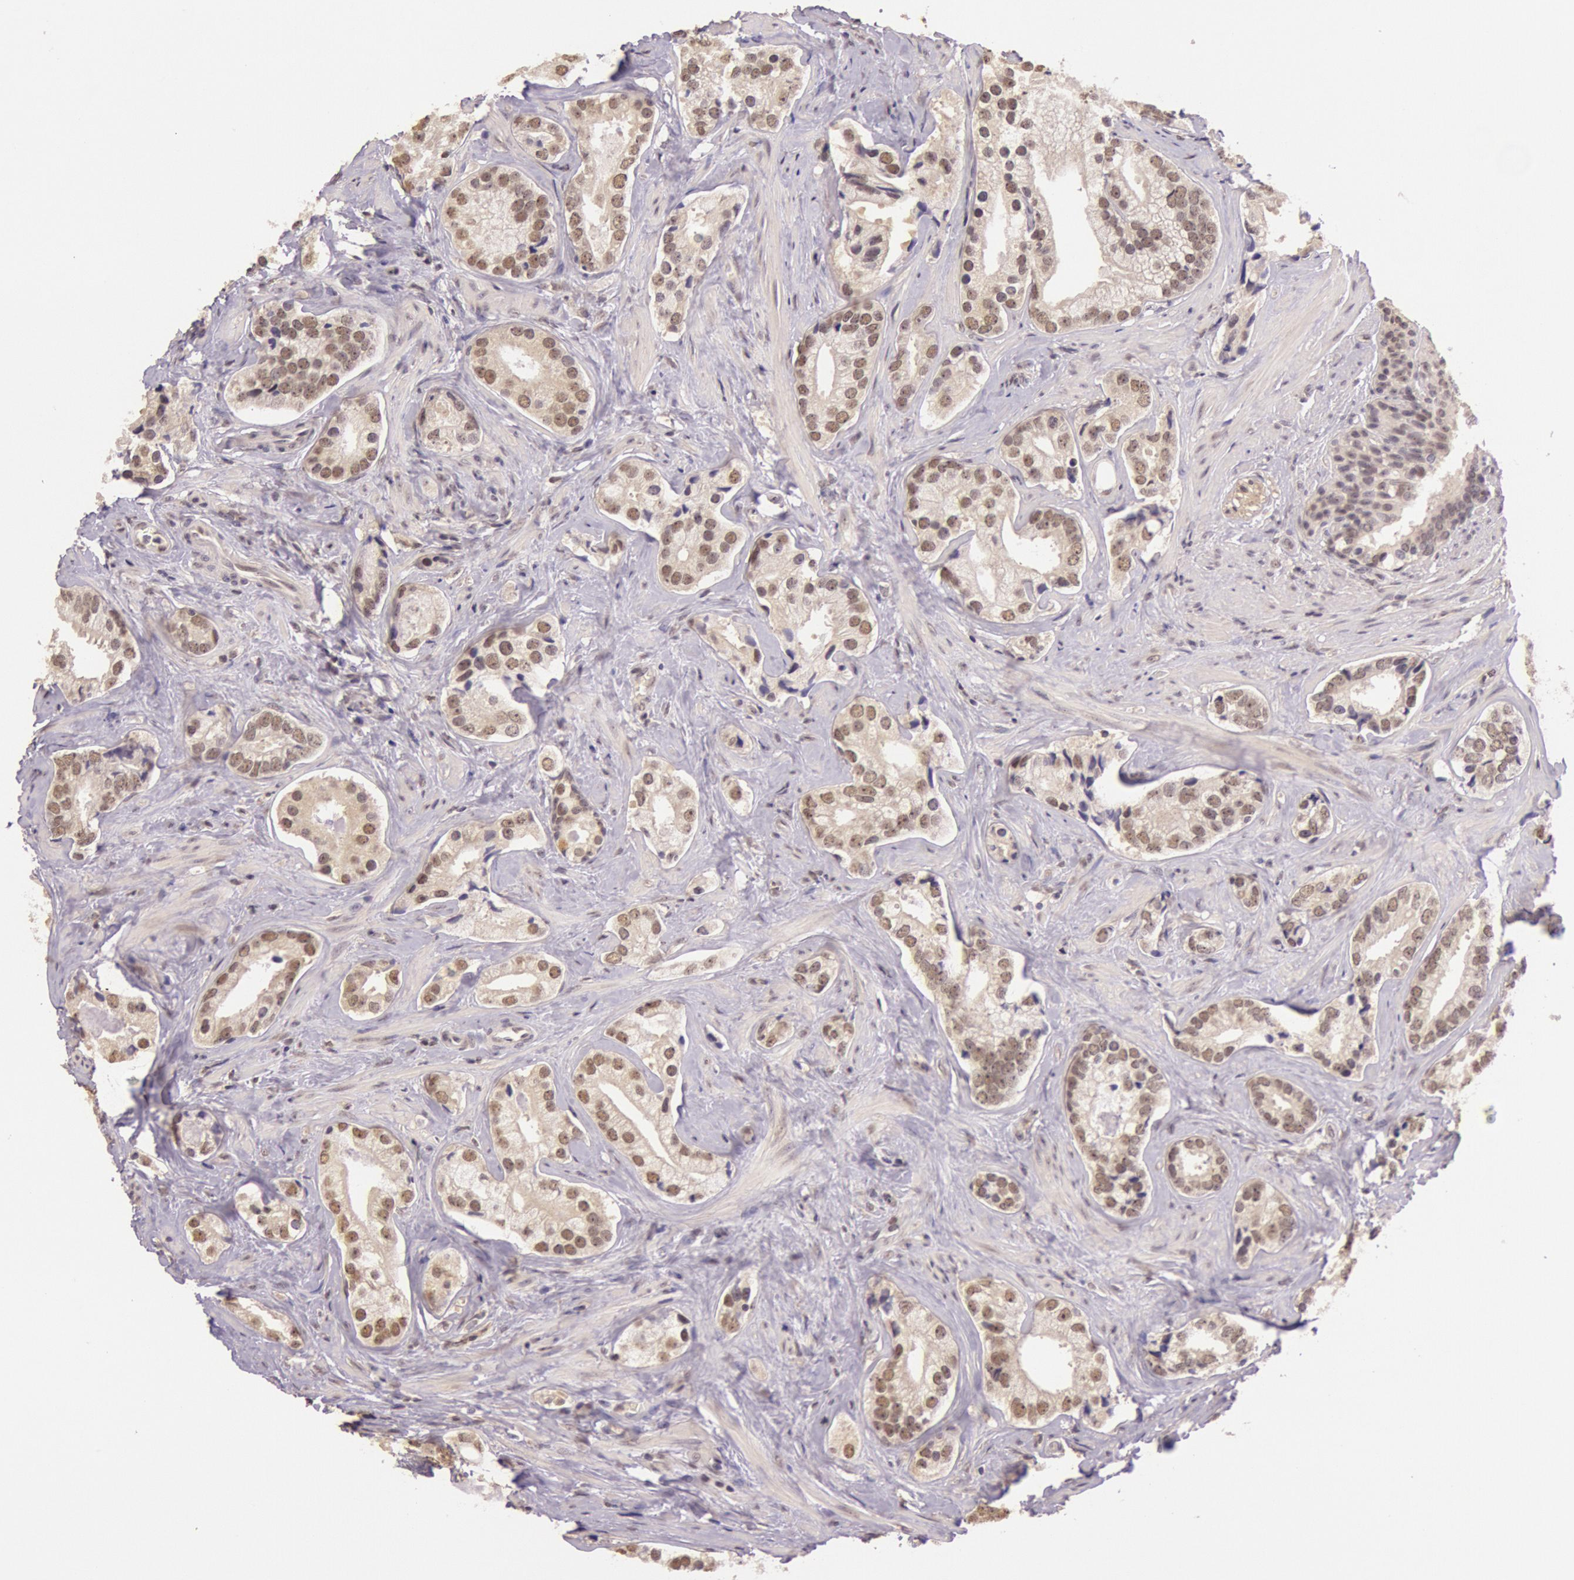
{"staining": {"intensity": "weak", "quantity": "25%-75%", "location": "cytoplasmic/membranous,nuclear"}, "tissue": "prostate cancer", "cell_type": "Tumor cells", "image_type": "cancer", "snomed": [{"axis": "morphology", "description": "Adenocarcinoma, Medium grade"}, {"axis": "topography", "description": "Prostate"}], "caption": "IHC photomicrograph of neoplastic tissue: human prostate cancer (medium-grade adenocarcinoma) stained using immunohistochemistry (IHC) demonstrates low levels of weak protein expression localized specifically in the cytoplasmic/membranous and nuclear of tumor cells, appearing as a cytoplasmic/membranous and nuclear brown color.", "gene": "RTL10", "patient": {"sex": "male", "age": 70}}